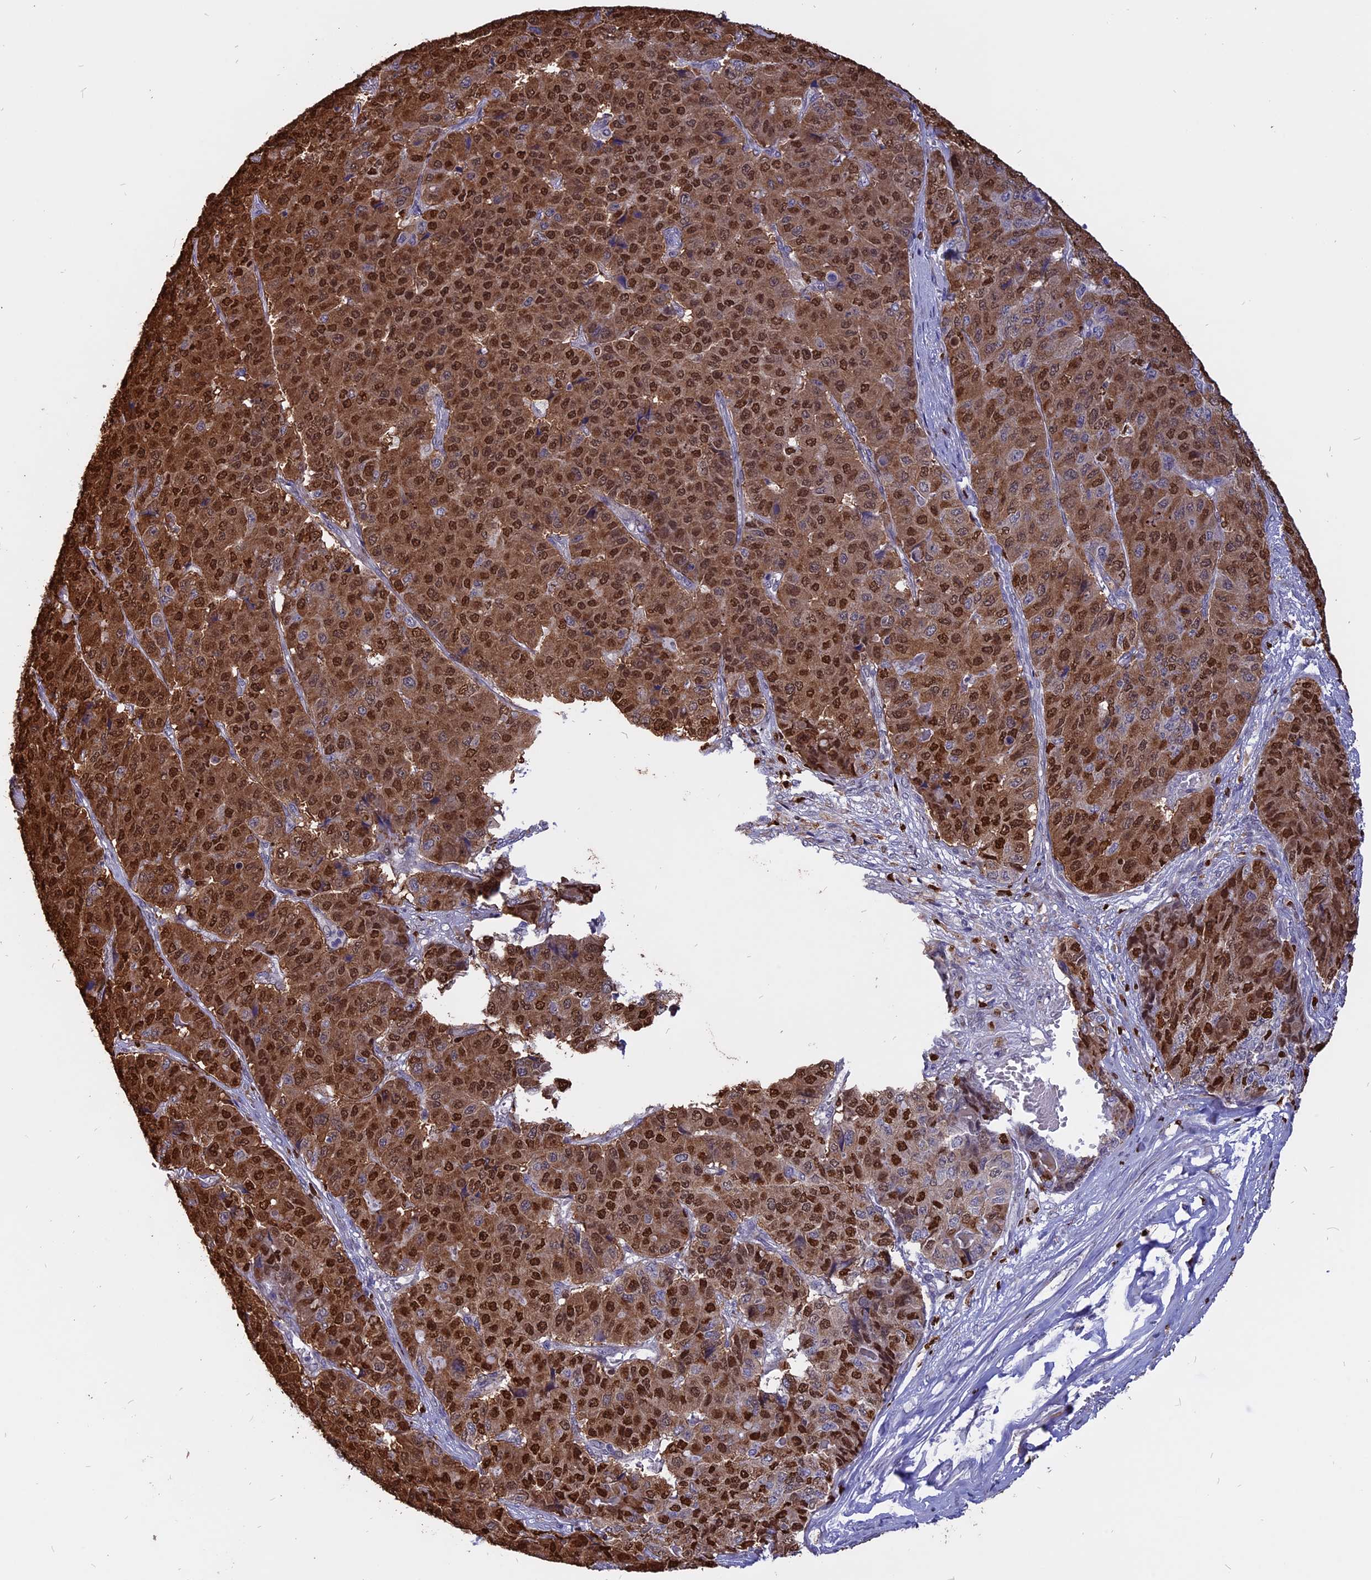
{"staining": {"intensity": "strong", "quantity": ">75%", "location": "cytoplasmic/membranous,nuclear"}, "tissue": "pancreatic cancer", "cell_type": "Tumor cells", "image_type": "cancer", "snomed": [{"axis": "morphology", "description": "Adenocarcinoma, NOS"}, {"axis": "topography", "description": "Pancreas"}], "caption": "Protein analysis of pancreatic cancer (adenocarcinoma) tissue demonstrates strong cytoplasmic/membranous and nuclear expression in approximately >75% of tumor cells.", "gene": "TMEM263", "patient": {"sex": "male", "age": 50}}